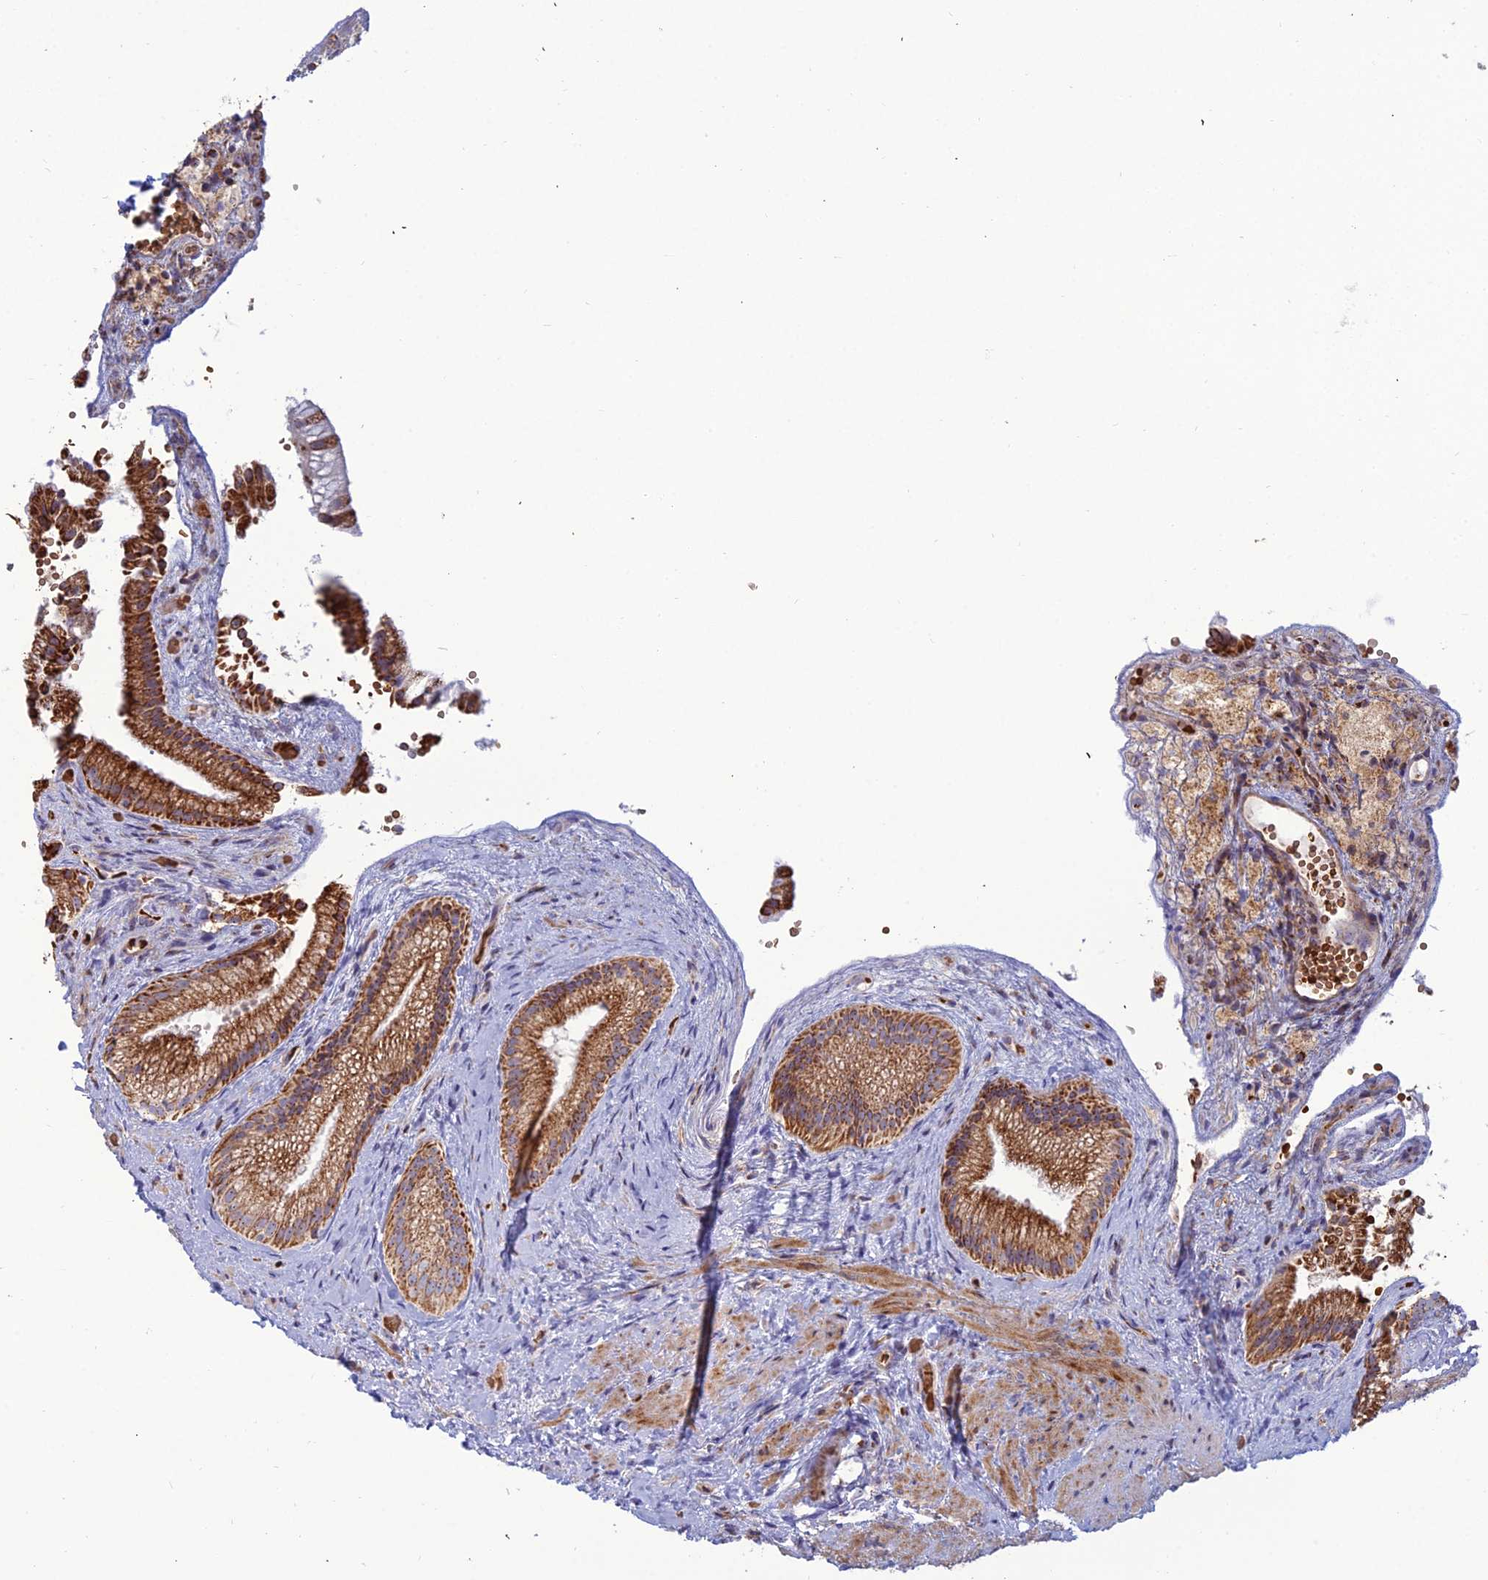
{"staining": {"intensity": "strong", "quantity": ">75%", "location": "cytoplasmic/membranous"}, "tissue": "gallbladder", "cell_type": "Glandular cells", "image_type": "normal", "snomed": [{"axis": "morphology", "description": "Normal tissue, NOS"}, {"axis": "morphology", "description": "Inflammation, NOS"}, {"axis": "topography", "description": "Gallbladder"}], "caption": "Immunohistochemistry (IHC) micrograph of unremarkable human gallbladder stained for a protein (brown), which shows high levels of strong cytoplasmic/membranous expression in about >75% of glandular cells.", "gene": "SLC35F4", "patient": {"sex": "male", "age": 51}}